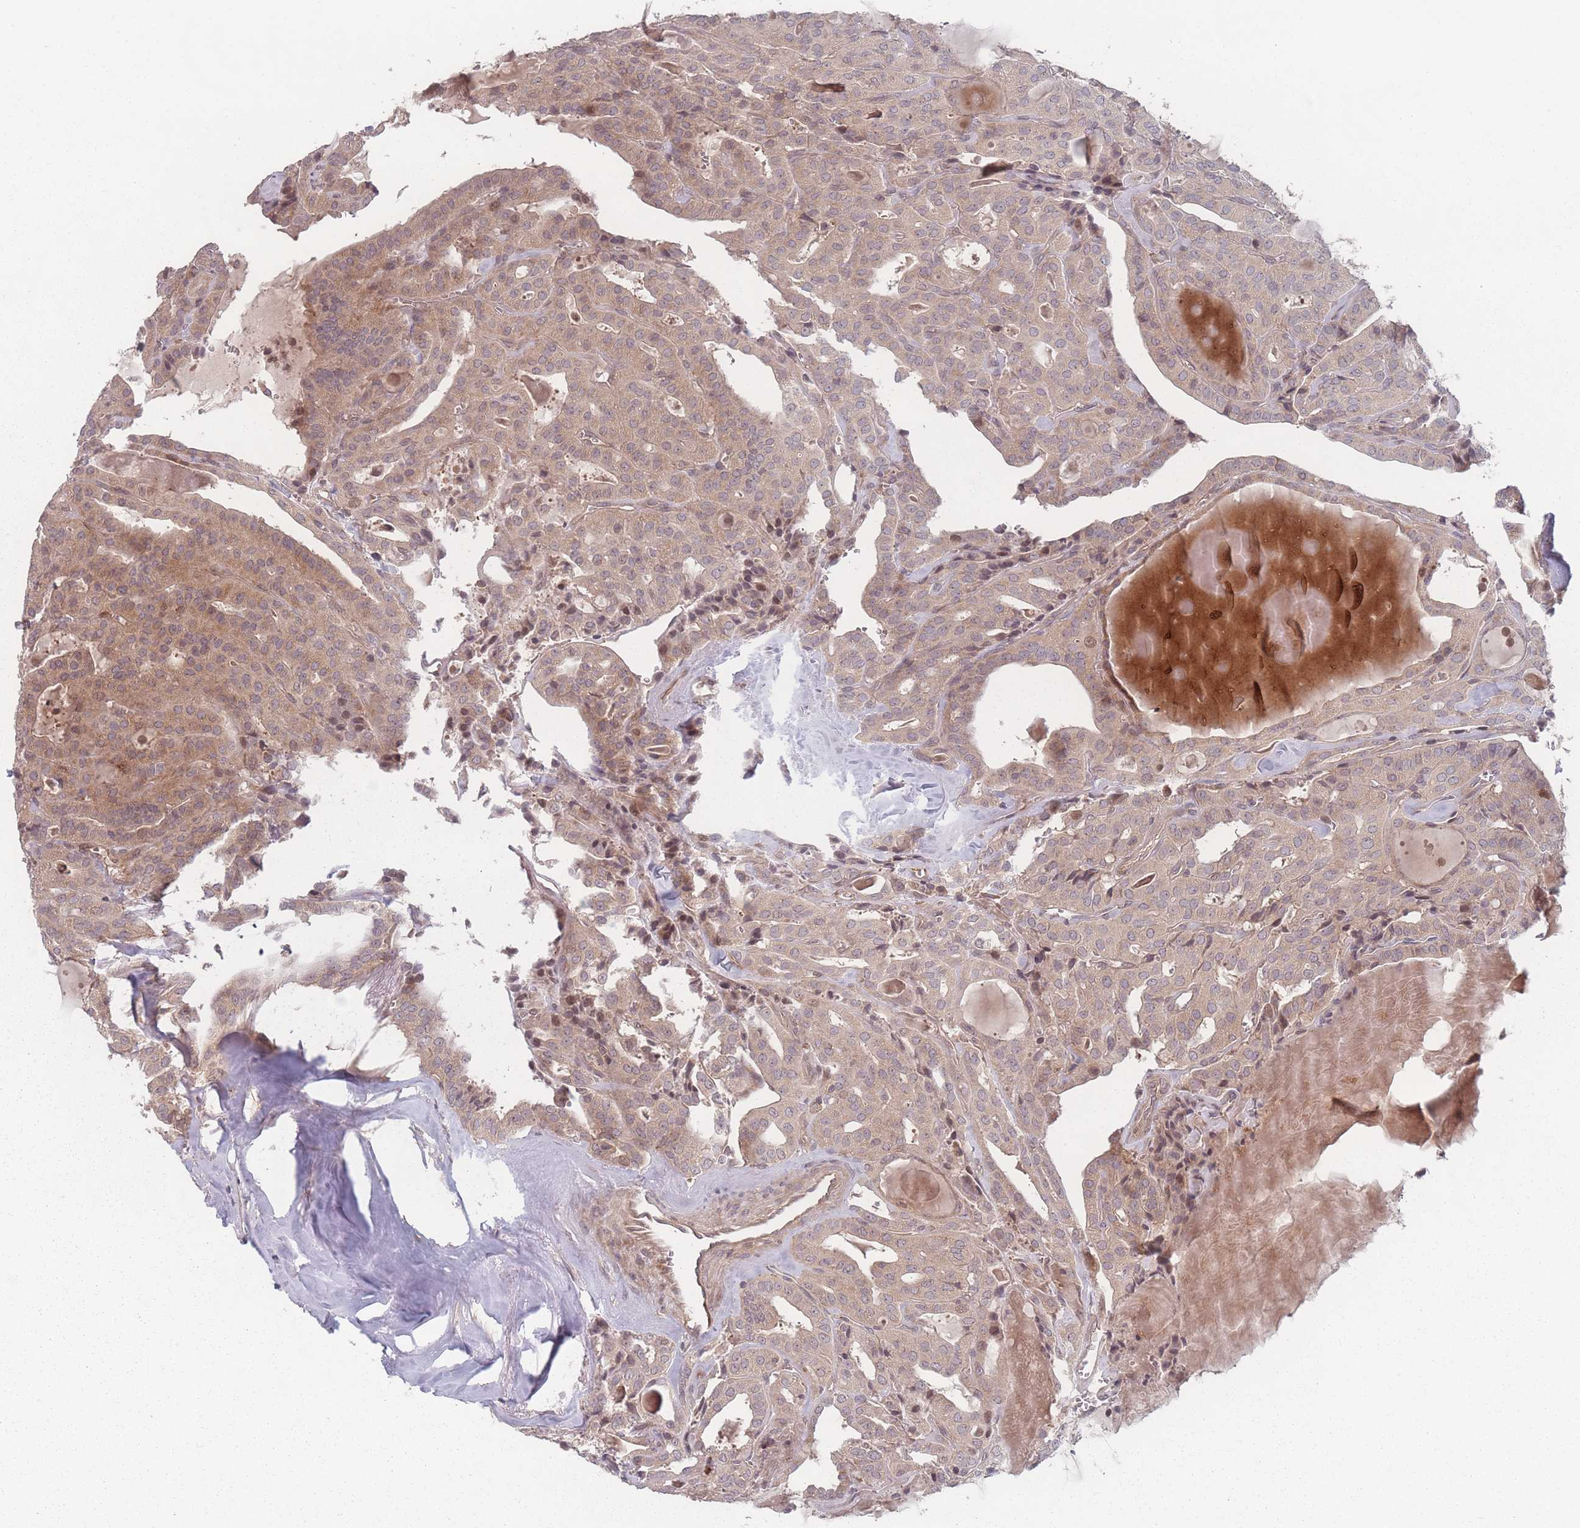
{"staining": {"intensity": "weak", "quantity": "25%-75%", "location": "cytoplasmic/membranous"}, "tissue": "thyroid cancer", "cell_type": "Tumor cells", "image_type": "cancer", "snomed": [{"axis": "morphology", "description": "Papillary adenocarcinoma, NOS"}, {"axis": "topography", "description": "Thyroid gland"}], "caption": "This micrograph demonstrates immunohistochemistry staining of thyroid cancer, with low weak cytoplasmic/membranous expression in about 25%-75% of tumor cells.", "gene": "HAGH", "patient": {"sex": "male", "age": 52}}